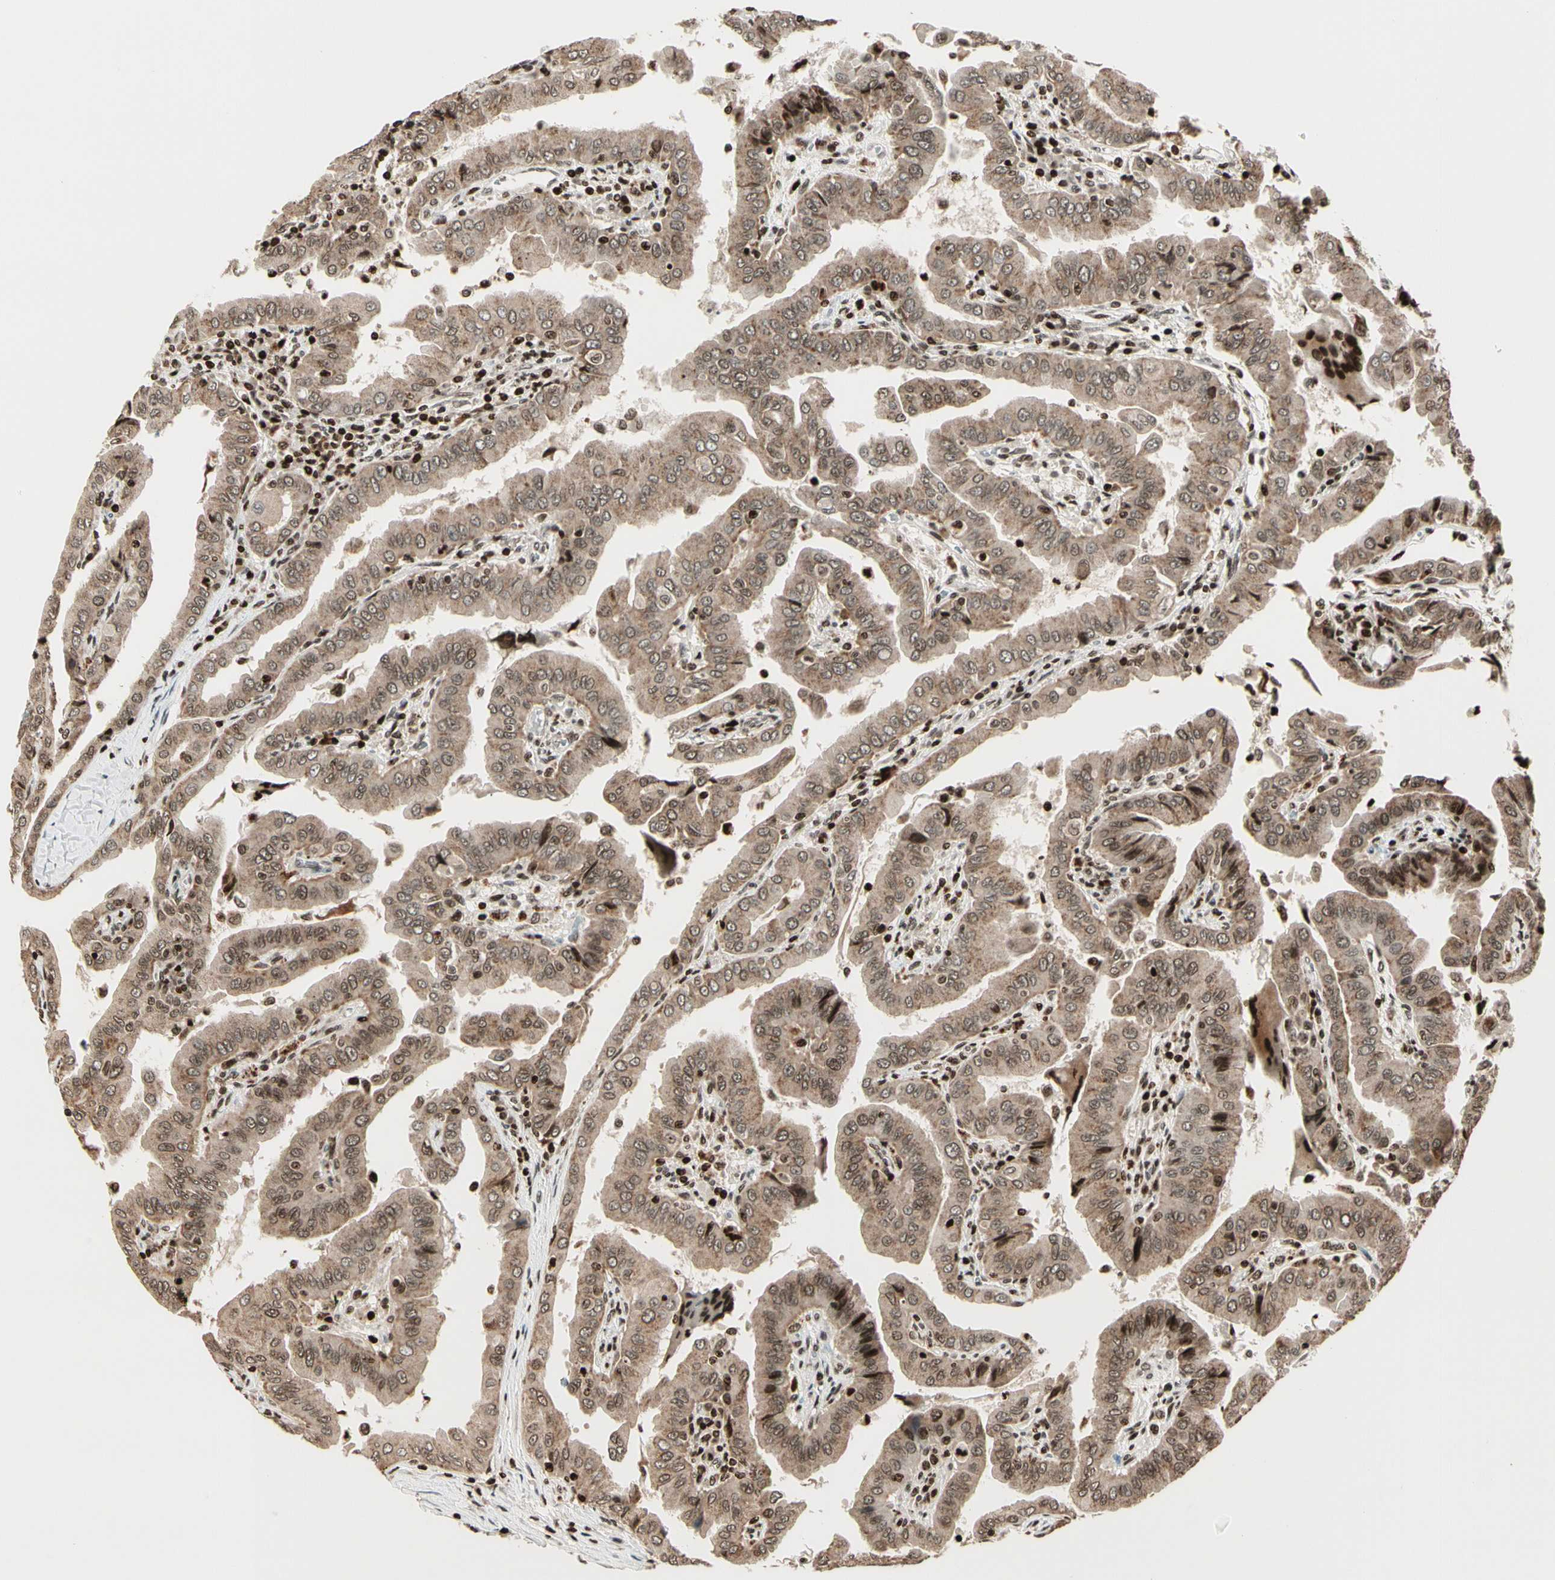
{"staining": {"intensity": "weak", "quantity": ">75%", "location": "cytoplasmic/membranous,nuclear"}, "tissue": "thyroid cancer", "cell_type": "Tumor cells", "image_type": "cancer", "snomed": [{"axis": "morphology", "description": "Papillary adenocarcinoma, NOS"}, {"axis": "topography", "description": "Thyroid gland"}], "caption": "This is an image of IHC staining of thyroid cancer, which shows weak positivity in the cytoplasmic/membranous and nuclear of tumor cells.", "gene": "TSHZ3", "patient": {"sex": "male", "age": 33}}